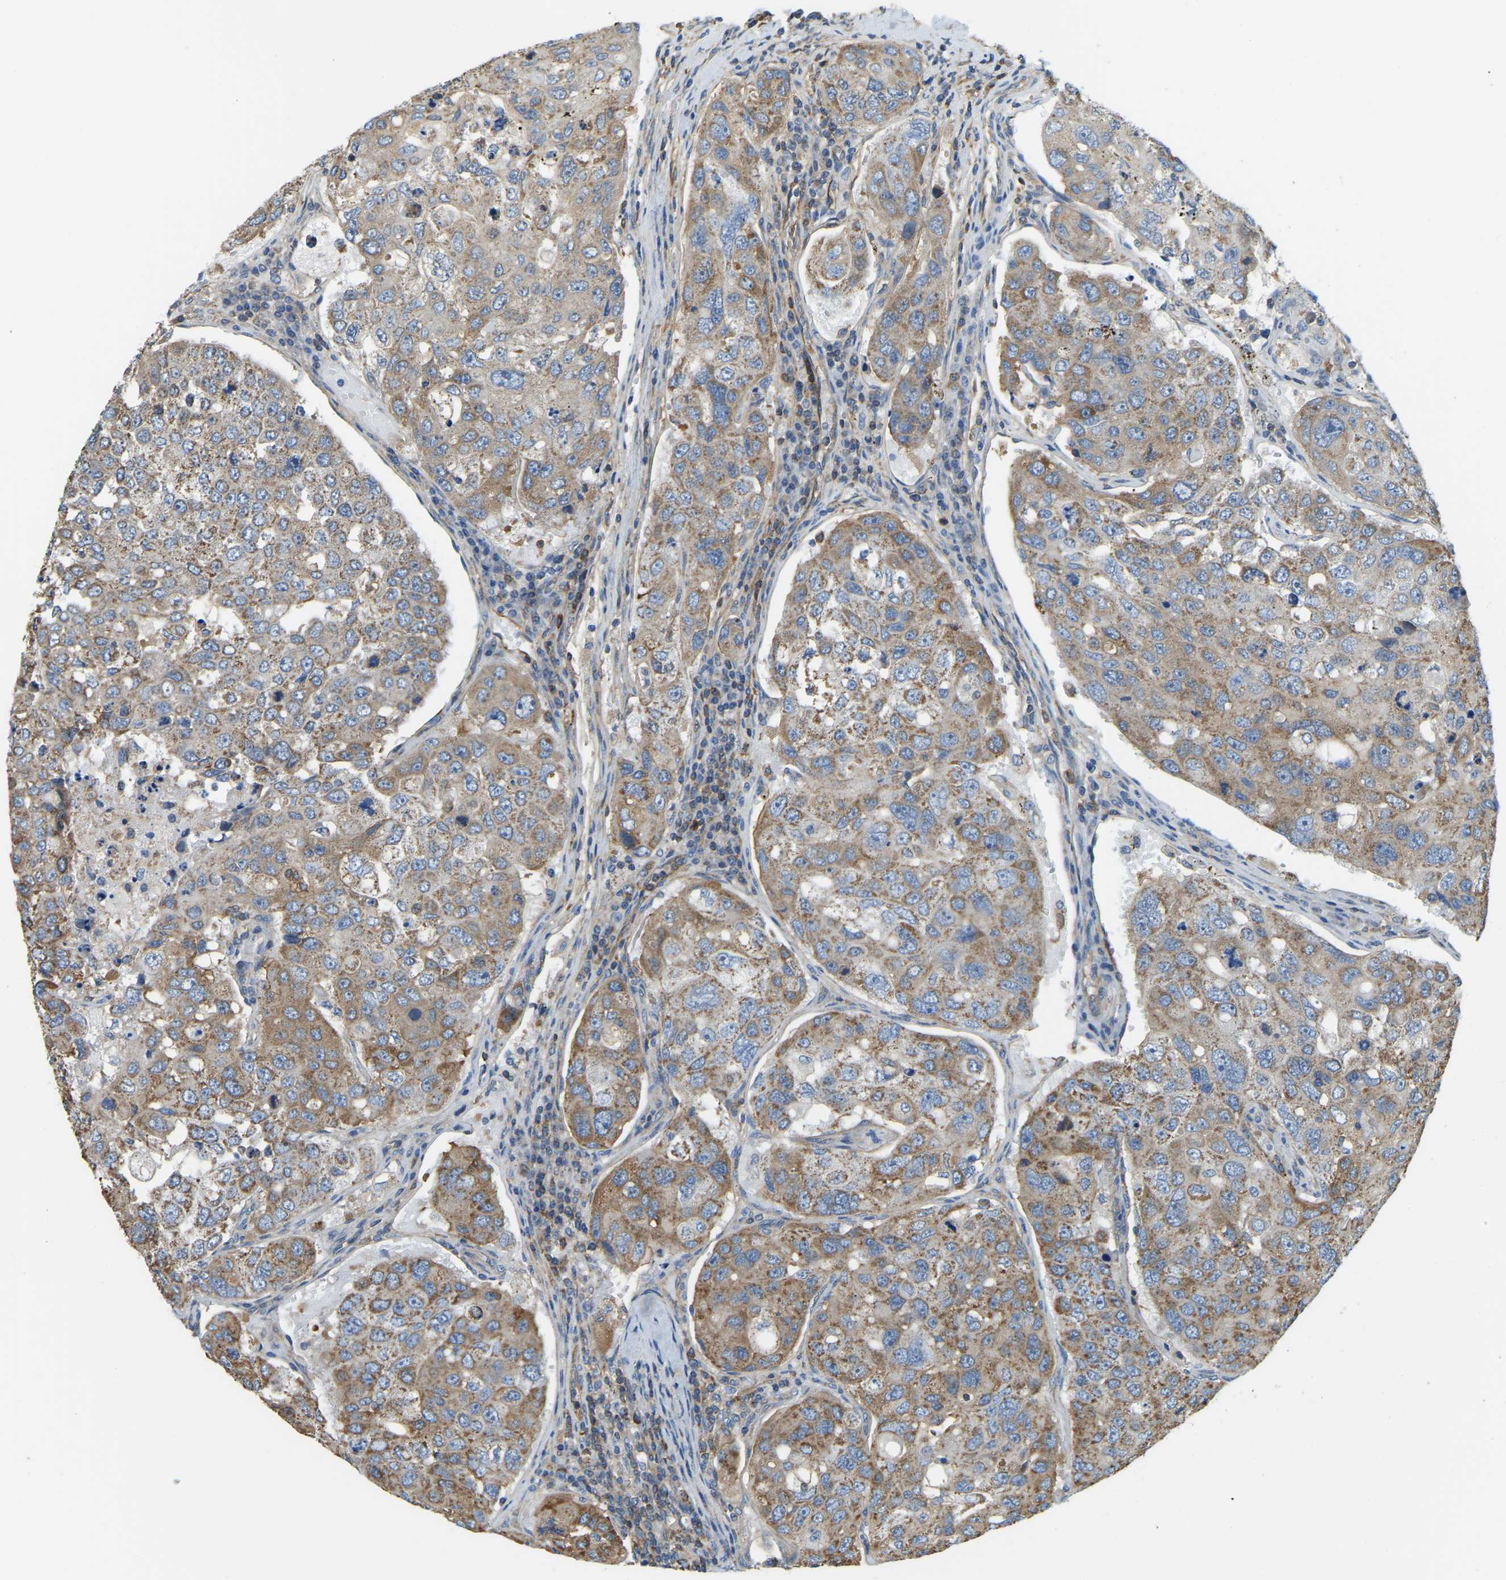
{"staining": {"intensity": "moderate", "quantity": ">75%", "location": "cytoplasmic/membranous"}, "tissue": "urothelial cancer", "cell_type": "Tumor cells", "image_type": "cancer", "snomed": [{"axis": "morphology", "description": "Urothelial carcinoma, High grade"}, {"axis": "topography", "description": "Lymph node"}, {"axis": "topography", "description": "Urinary bladder"}], "caption": "The micrograph demonstrates a brown stain indicating the presence of a protein in the cytoplasmic/membranous of tumor cells in urothelial cancer.", "gene": "AHNAK", "patient": {"sex": "male", "age": 51}}